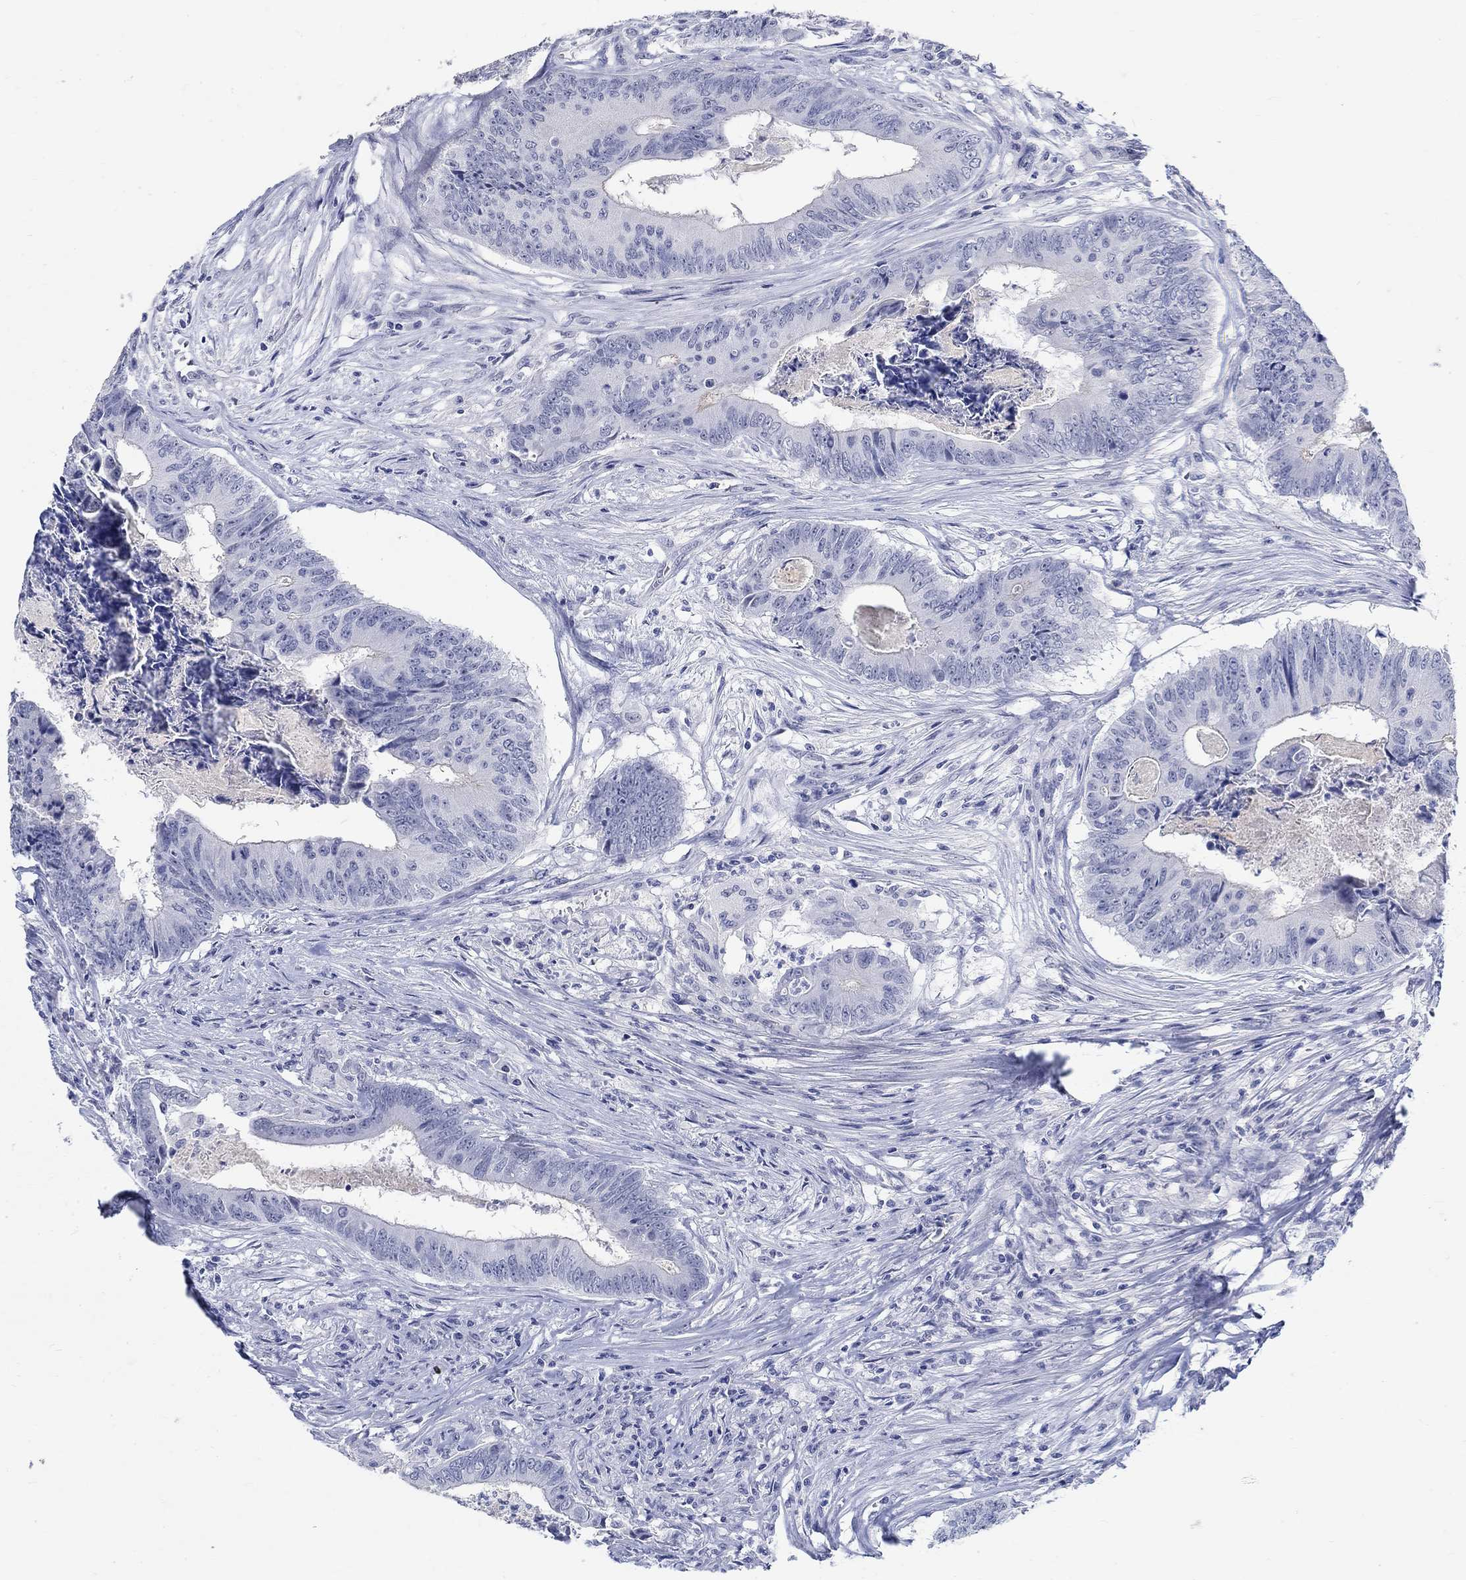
{"staining": {"intensity": "negative", "quantity": "none", "location": "none"}, "tissue": "colorectal cancer", "cell_type": "Tumor cells", "image_type": "cancer", "snomed": [{"axis": "morphology", "description": "Adenocarcinoma, NOS"}, {"axis": "topography", "description": "Colon"}], "caption": "This micrograph is of colorectal cancer (adenocarcinoma) stained with immunohistochemistry to label a protein in brown with the nuclei are counter-stained blue. There is no expression in tumor cells.", "gene": "GRIA3", "patient": {"sex": "male", "age": 84}}